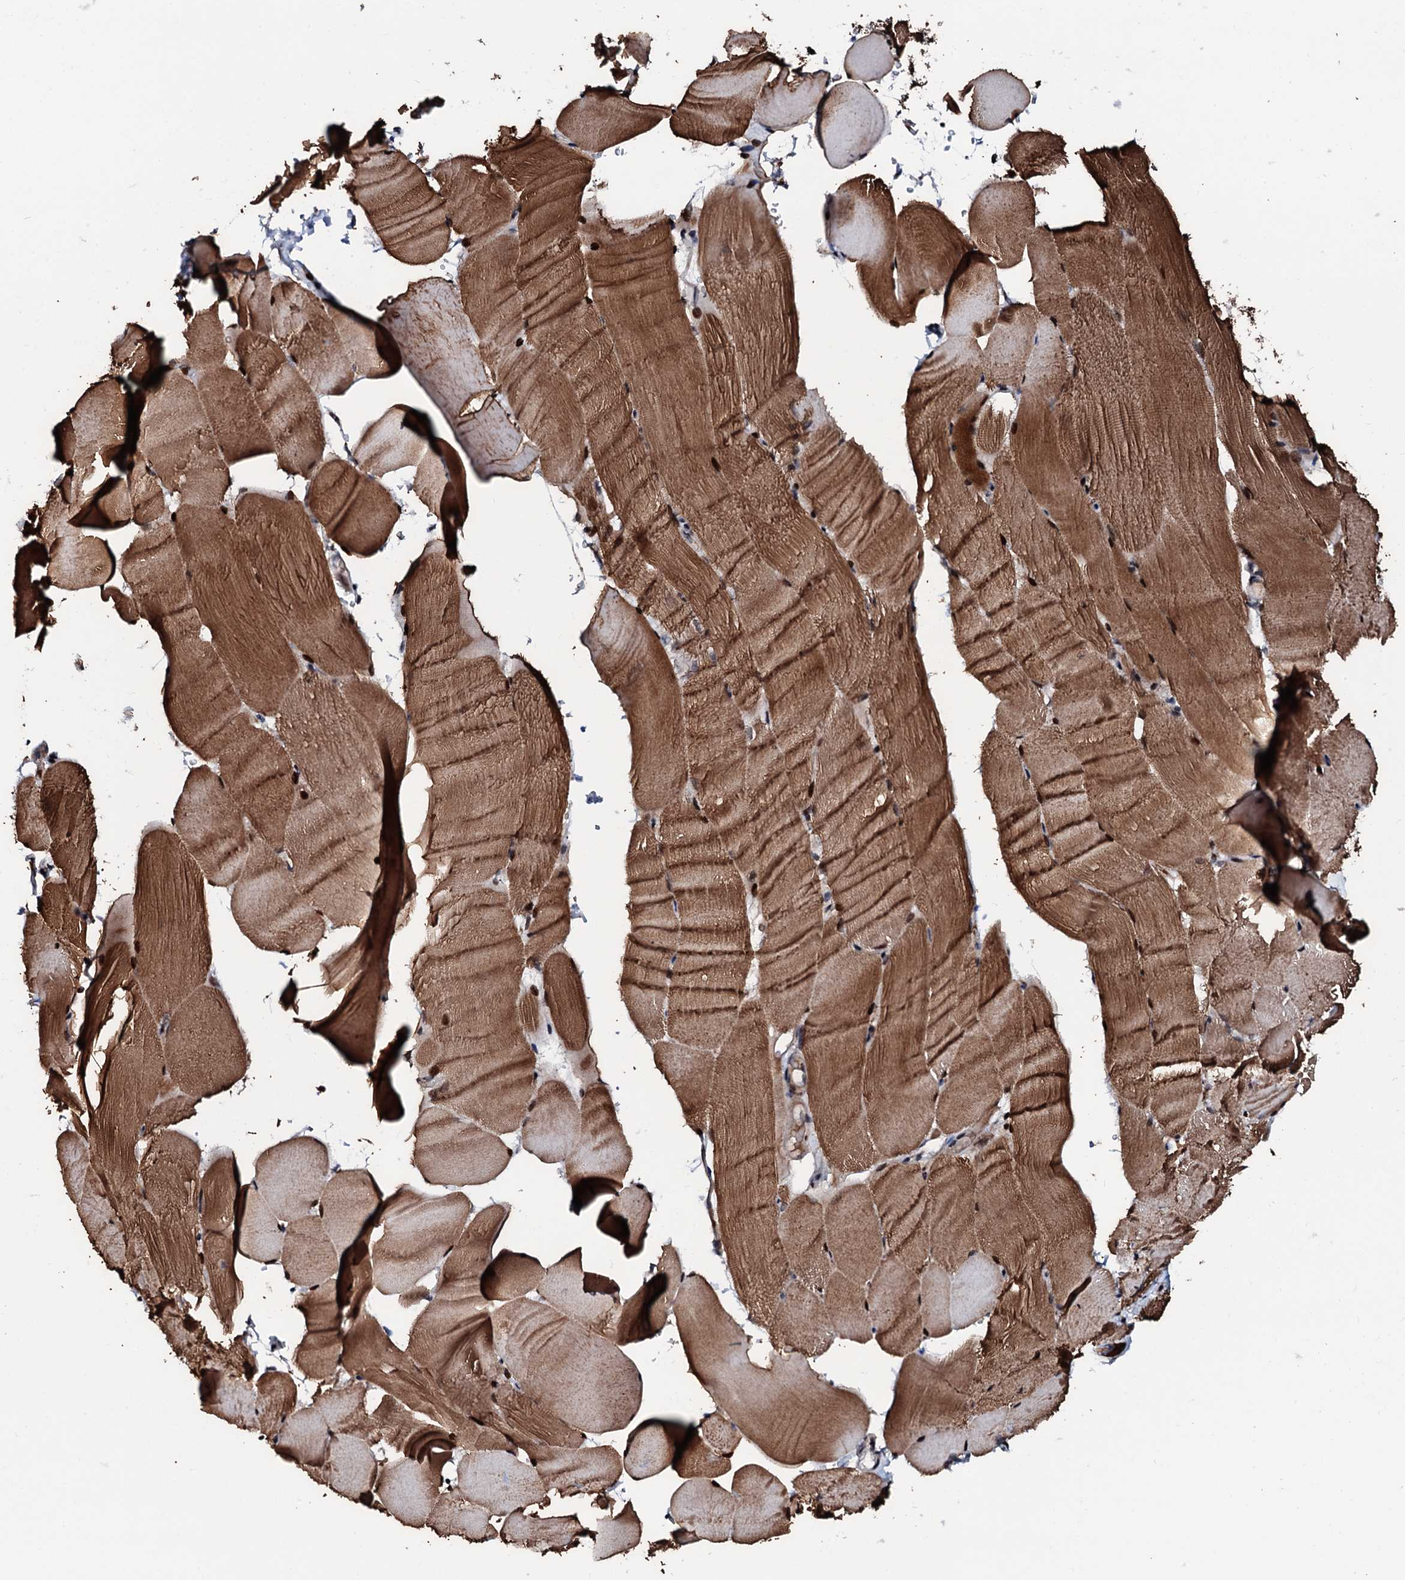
{"staining": {"intensity": "moderate", "quantity": ">75%", "location": "cytoplasmic/membranous,nuclear"}, "tissue": "skeletal muscle", "cell_type": "Myocytes", "image_type": "normal", "snomed": [{"axis": "morphology", "description": "Normal tissue, NOS"}, {"axis": "topography", "description": "Skeletal muscle"}, {"axis": "topography", "description": "Parathyroid gland"}], "caption": "This is a micrograph of IHC staining of normal skeletal muscle, which shows moderate positivity in the cytoplasmic/membranous,nuclear of myocytes.", "gene": "KIF18A", "patient": {"sex": "female", "age": 37}}